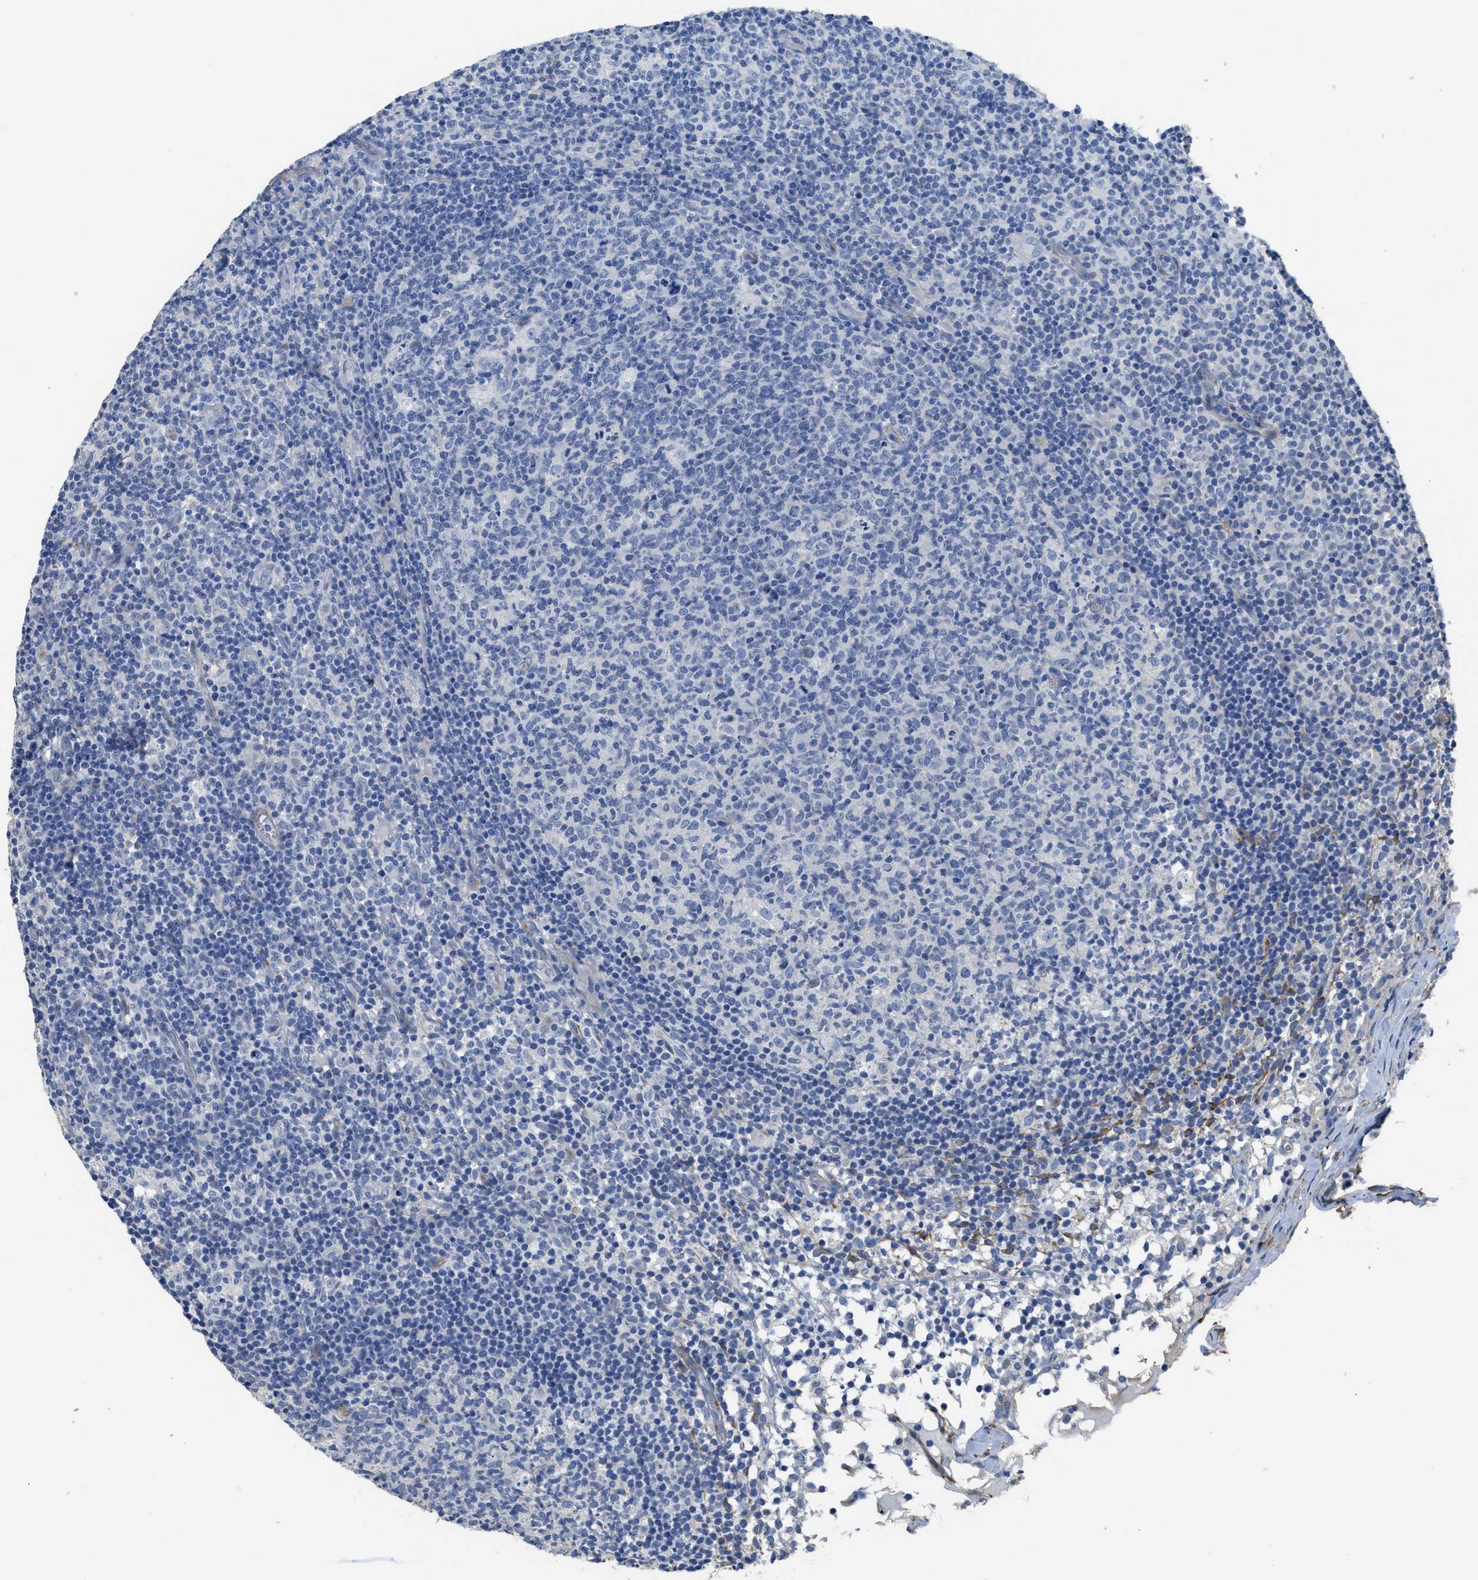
{"staining": {"intensity": "negative", "quantity": "none", "location": "none"}, "tissue": "lymph node", "cell_type": "Germinal center cells", "image_type": "normal", "snomed": [{"axis": "morphology", "description": "Normal tissue, NOS"}, {"axis": "morphology", "description": "Inflammation, NOS"}, {"axis": "topography", "description": "Lymph node"}], "caption": "High power microscopy photomicrograph of an IHC photomicrograph of benign lymph node, revealing no significant expression in germinal center cells.", "gene": "ZSWIM5", "patient": {"sex": "male", "age": 55}}